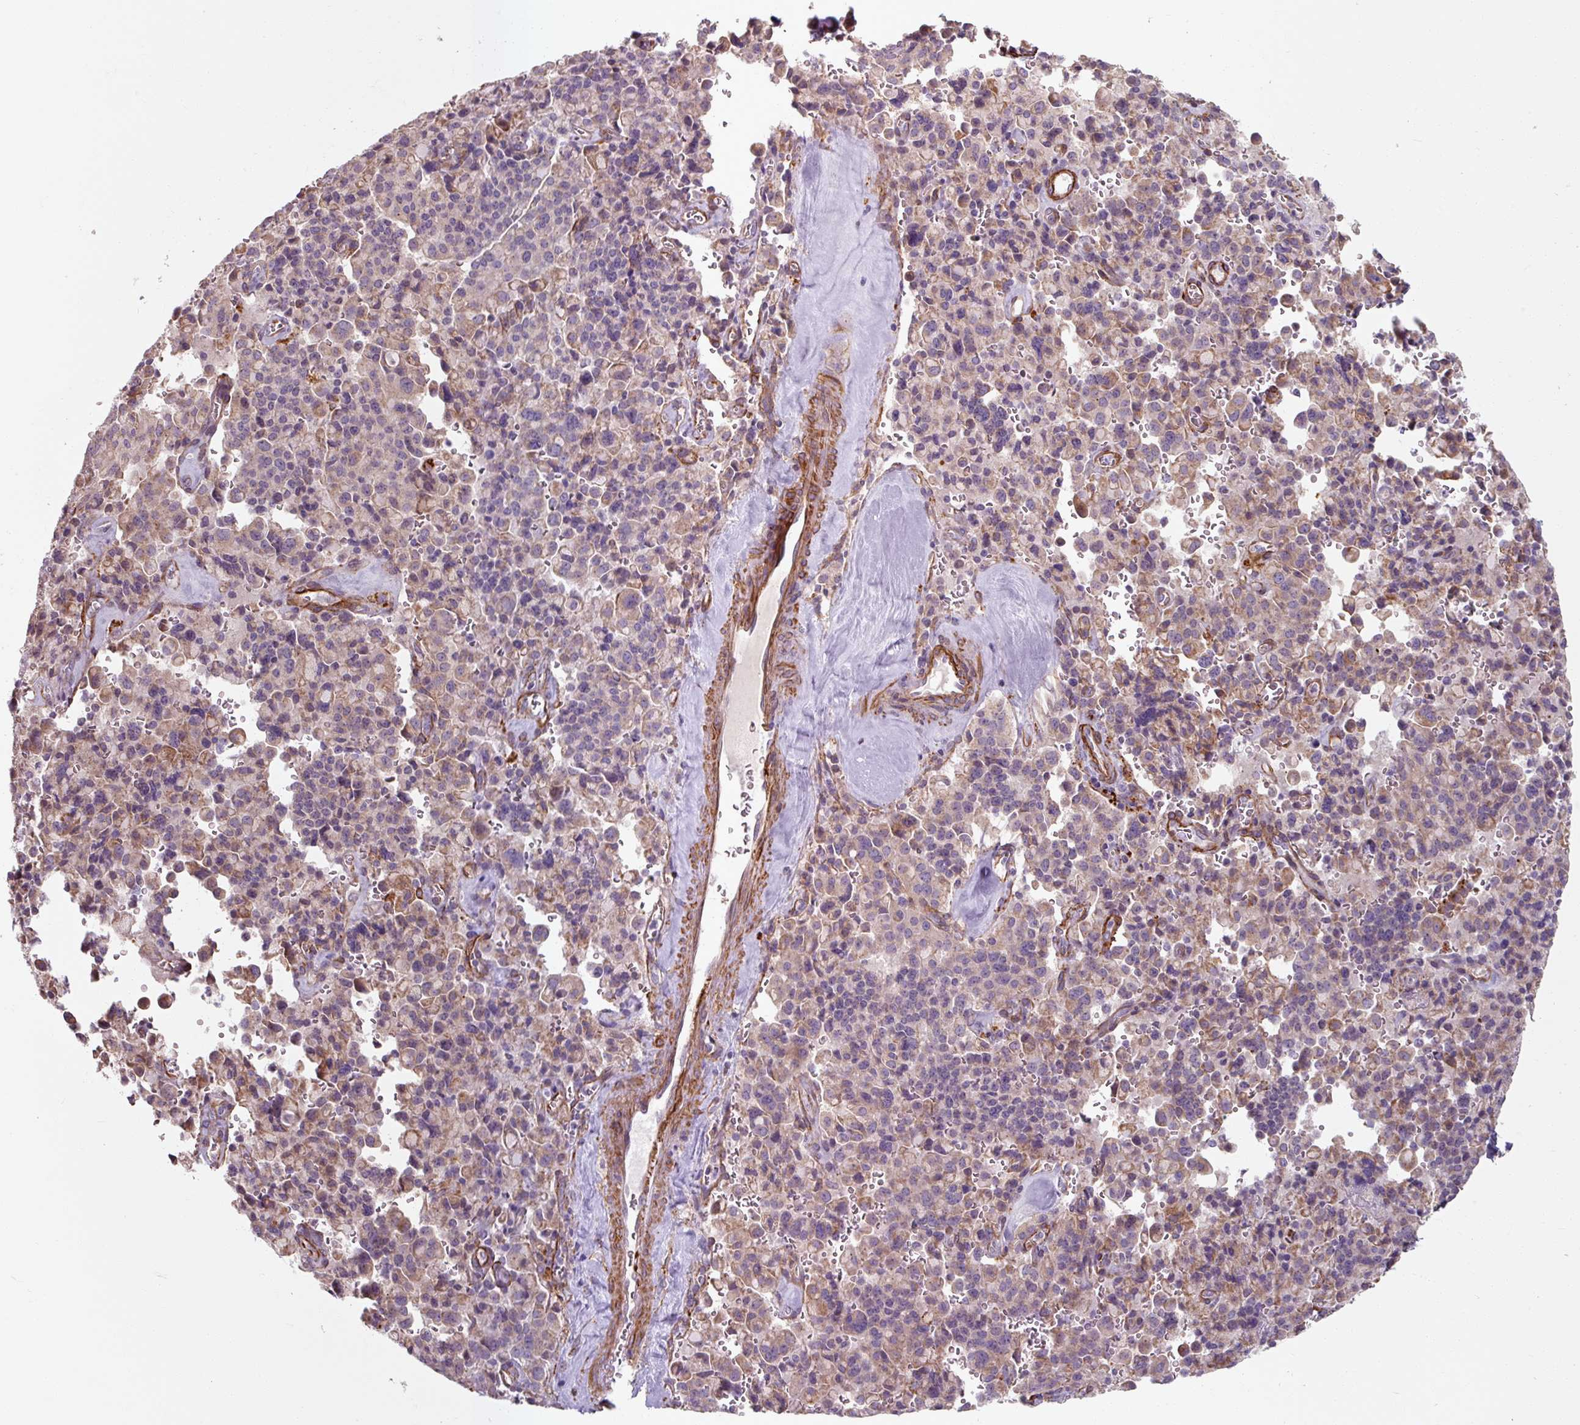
{"staining": {"intensity": "negative", "quantity": "none", "location": "none"}, "tissue": "pancreatic cancer", "cell_type": "Tumor cells", "image_type": "cancer", "snomed": [{"axis": "morphology", "description": "Adenocarcinoma, NOS"}, {"axis": "topography", "description": "Pancreas"}], "caption": "Photomicrograph shows no protein staining in tumor cells of adenocarcinoma (pancreatic) tissue.", "gene": "MRPS5", "patient": {"sex": "male", "age": 65}}